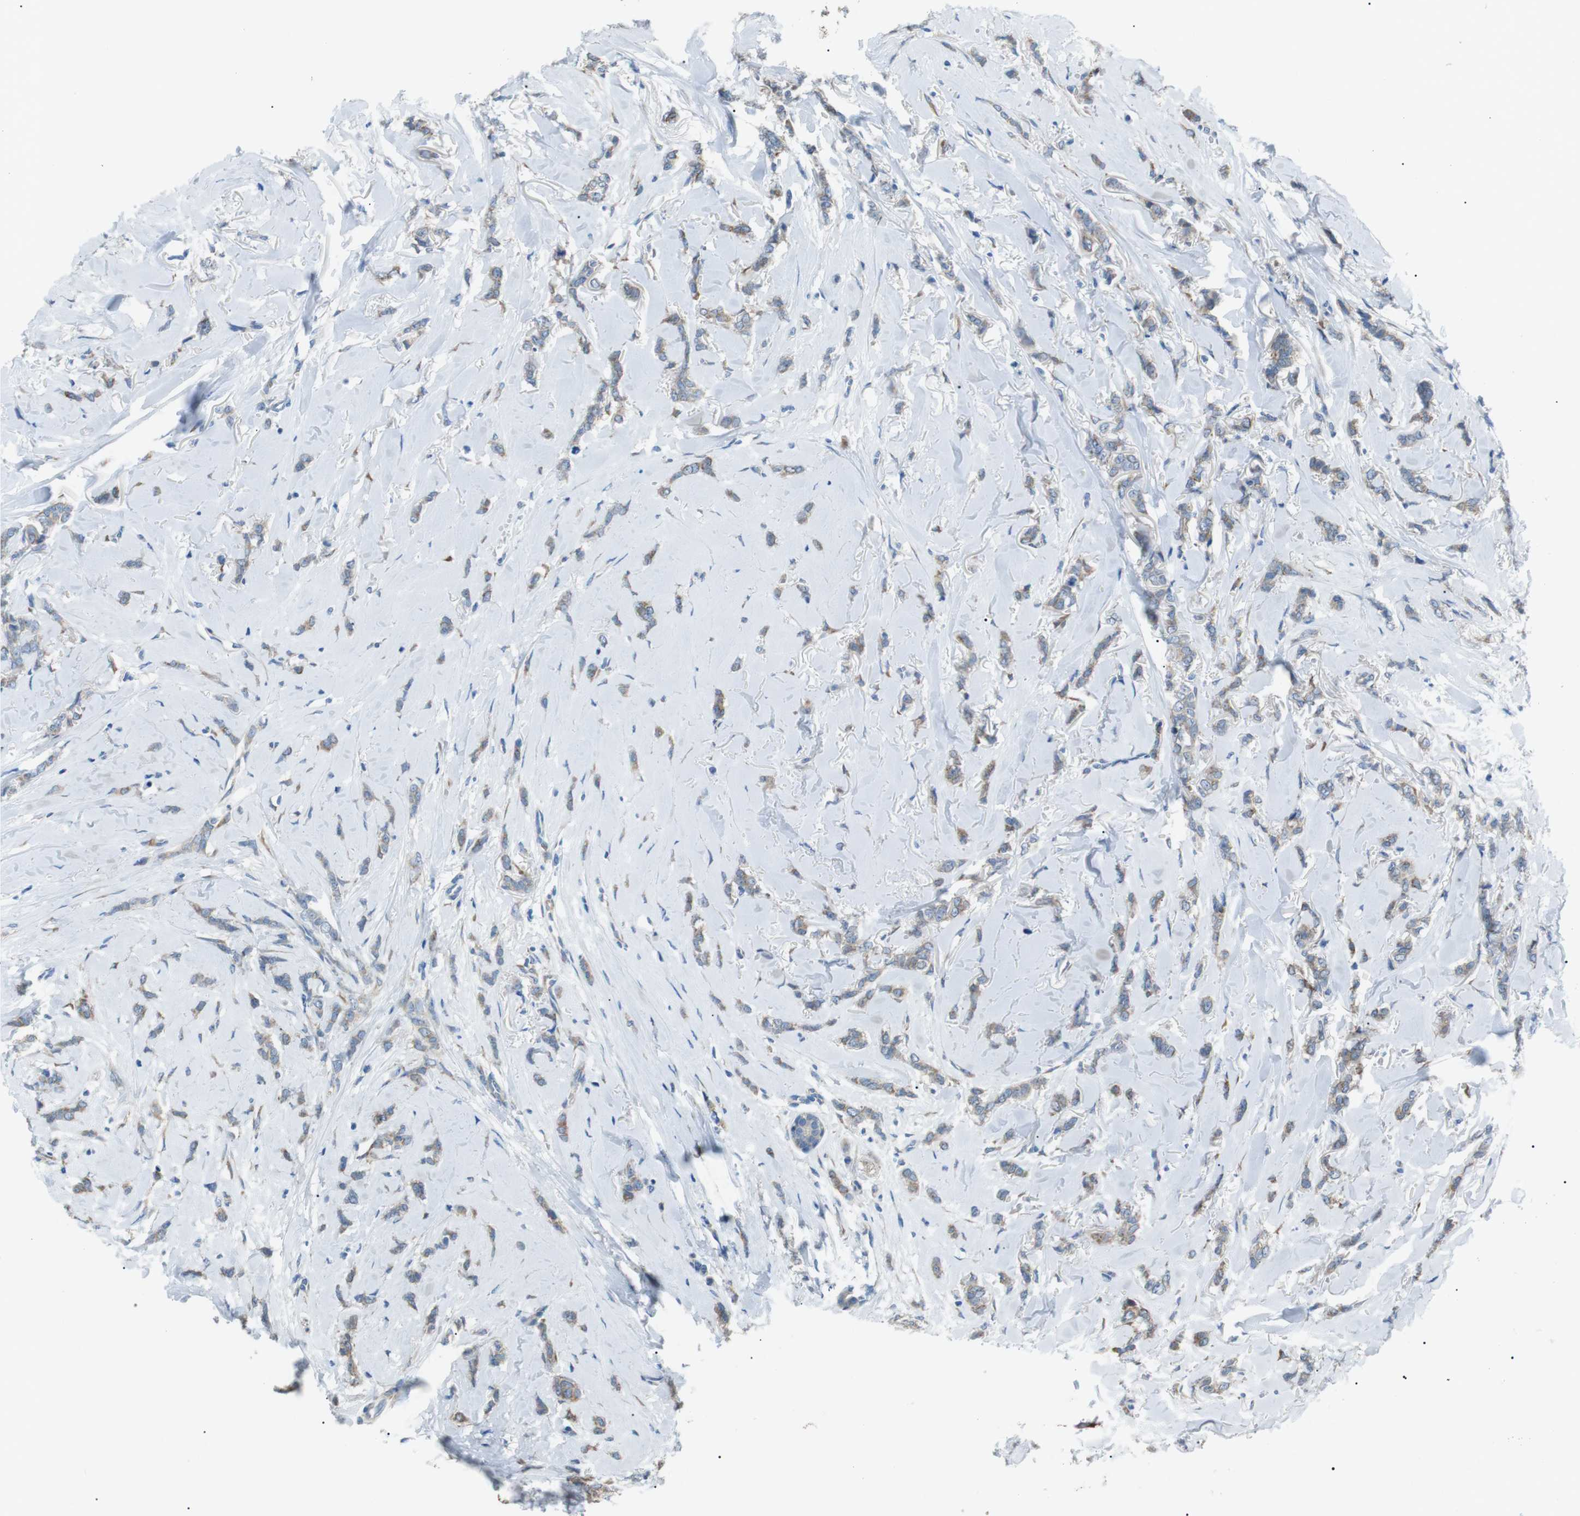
{"staining": {"intensity": "negative", "quantity": "none", "location": "none"}, "tissue": "breast cancer", "cell_type": "Tumor cells", "image_type": "cancer", "snomed": [{"axis": "morphology", "description": "Lobular carcinoma"}, {"axis": "topography", "description": "Skin"}, {"axis": "topography", "description": "Breast"}], "caption": "High magnification brightfield microscopy of breast cancer (lobular carcinoma) stained with DAB (3,3'-diaminobenzidine) (brown) and counterstained with hematoxylin (blue): tumor cells show no significant staining.", "gene": "MTARC2", "patient": {"sex": "female", "age": 46}}